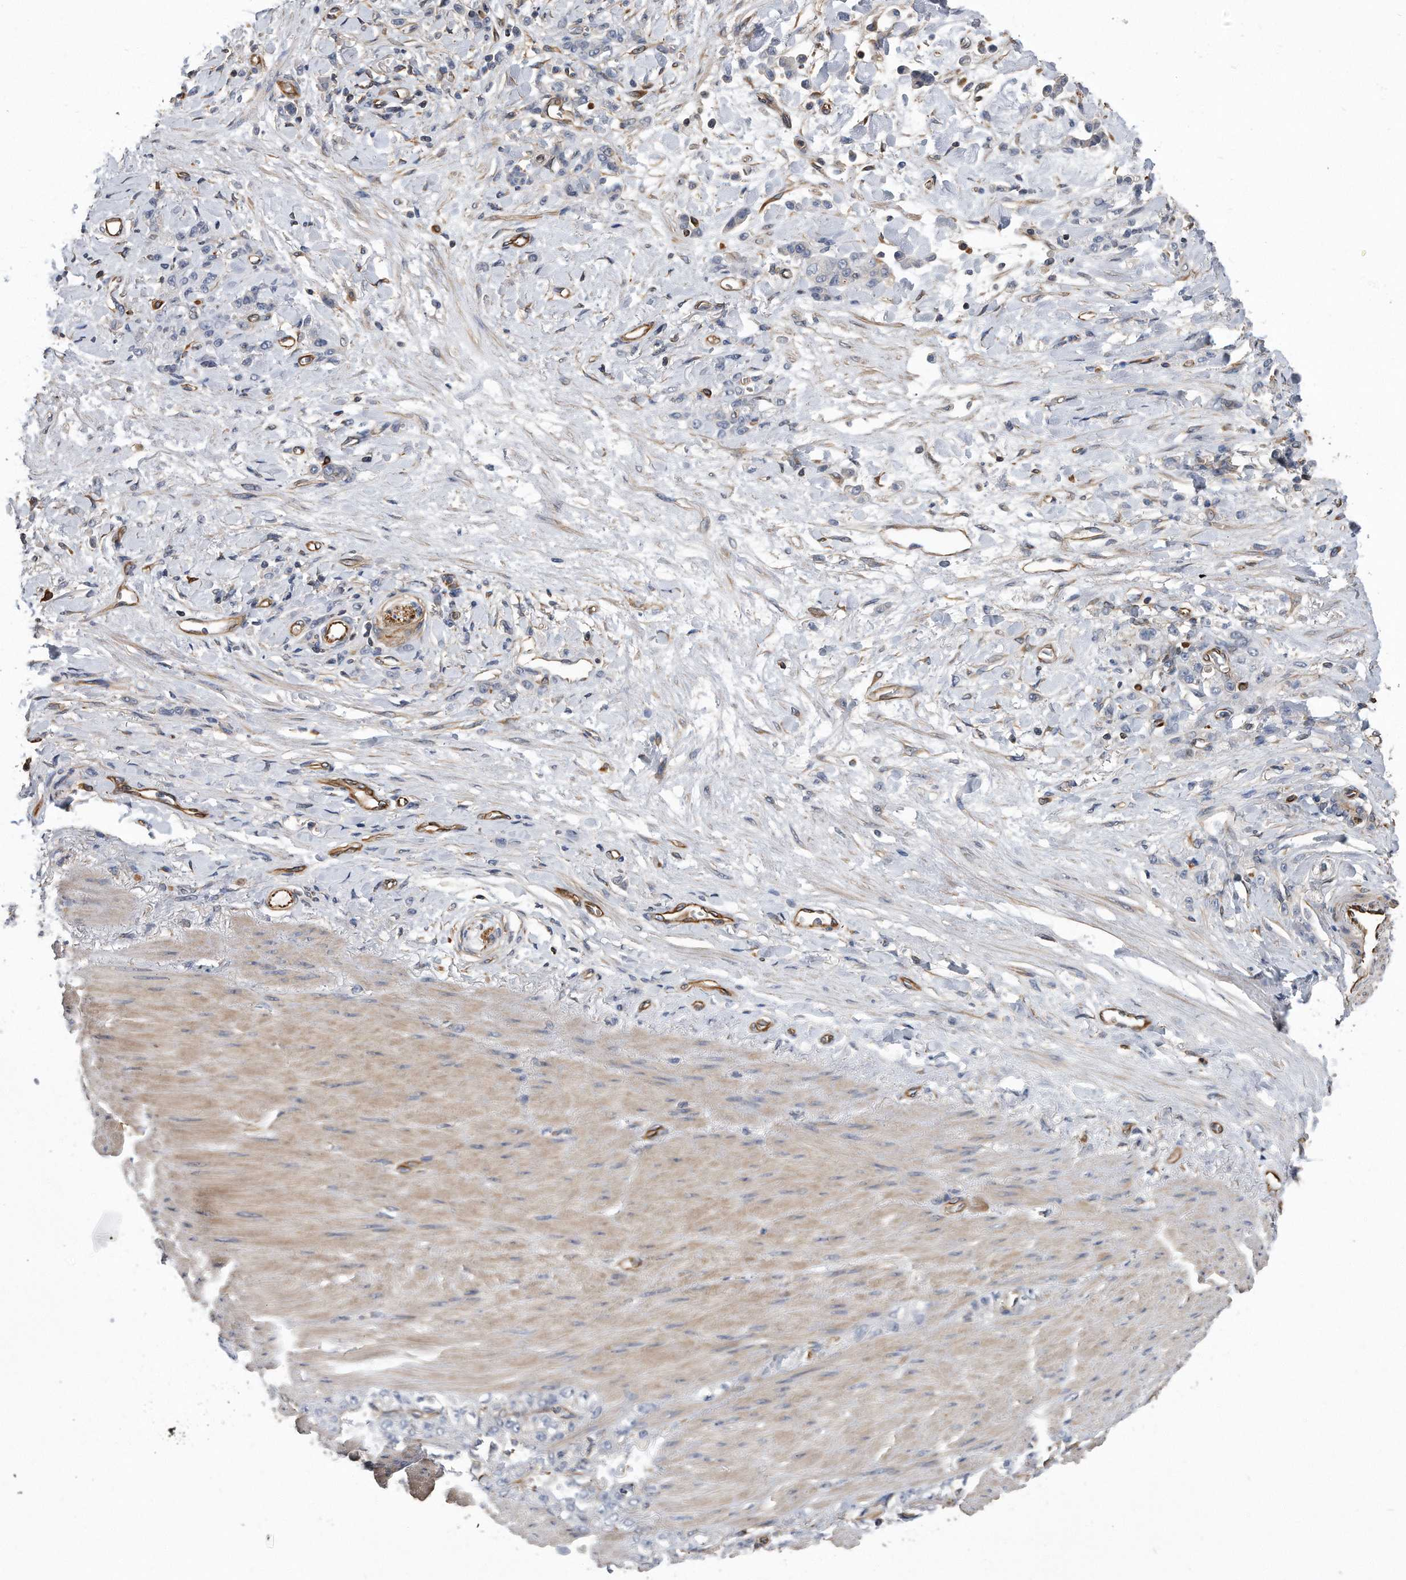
{"staining": {"intensity": "negative", "quantity": "none", "location": "none"}, "tissue": "stomach cancer", "cell_type": "Tumor cells", "image_type": "cancer", "snomed": [{"axis": "morphology", "description": "Normal tissue, NOS"}, {"axis": "morphology", "description": "Adenocarcinoma, NOS"}, {"axis": "topography", "description": "Stomach"}], "caption": "A photomicrograph of human stomach cancer is negative for staining in tumor cells. (Brightfield microscopy of DAB IHC at high magnification).", "gene": "GPC1", "patient": {"sex": "male", "age": 82}}